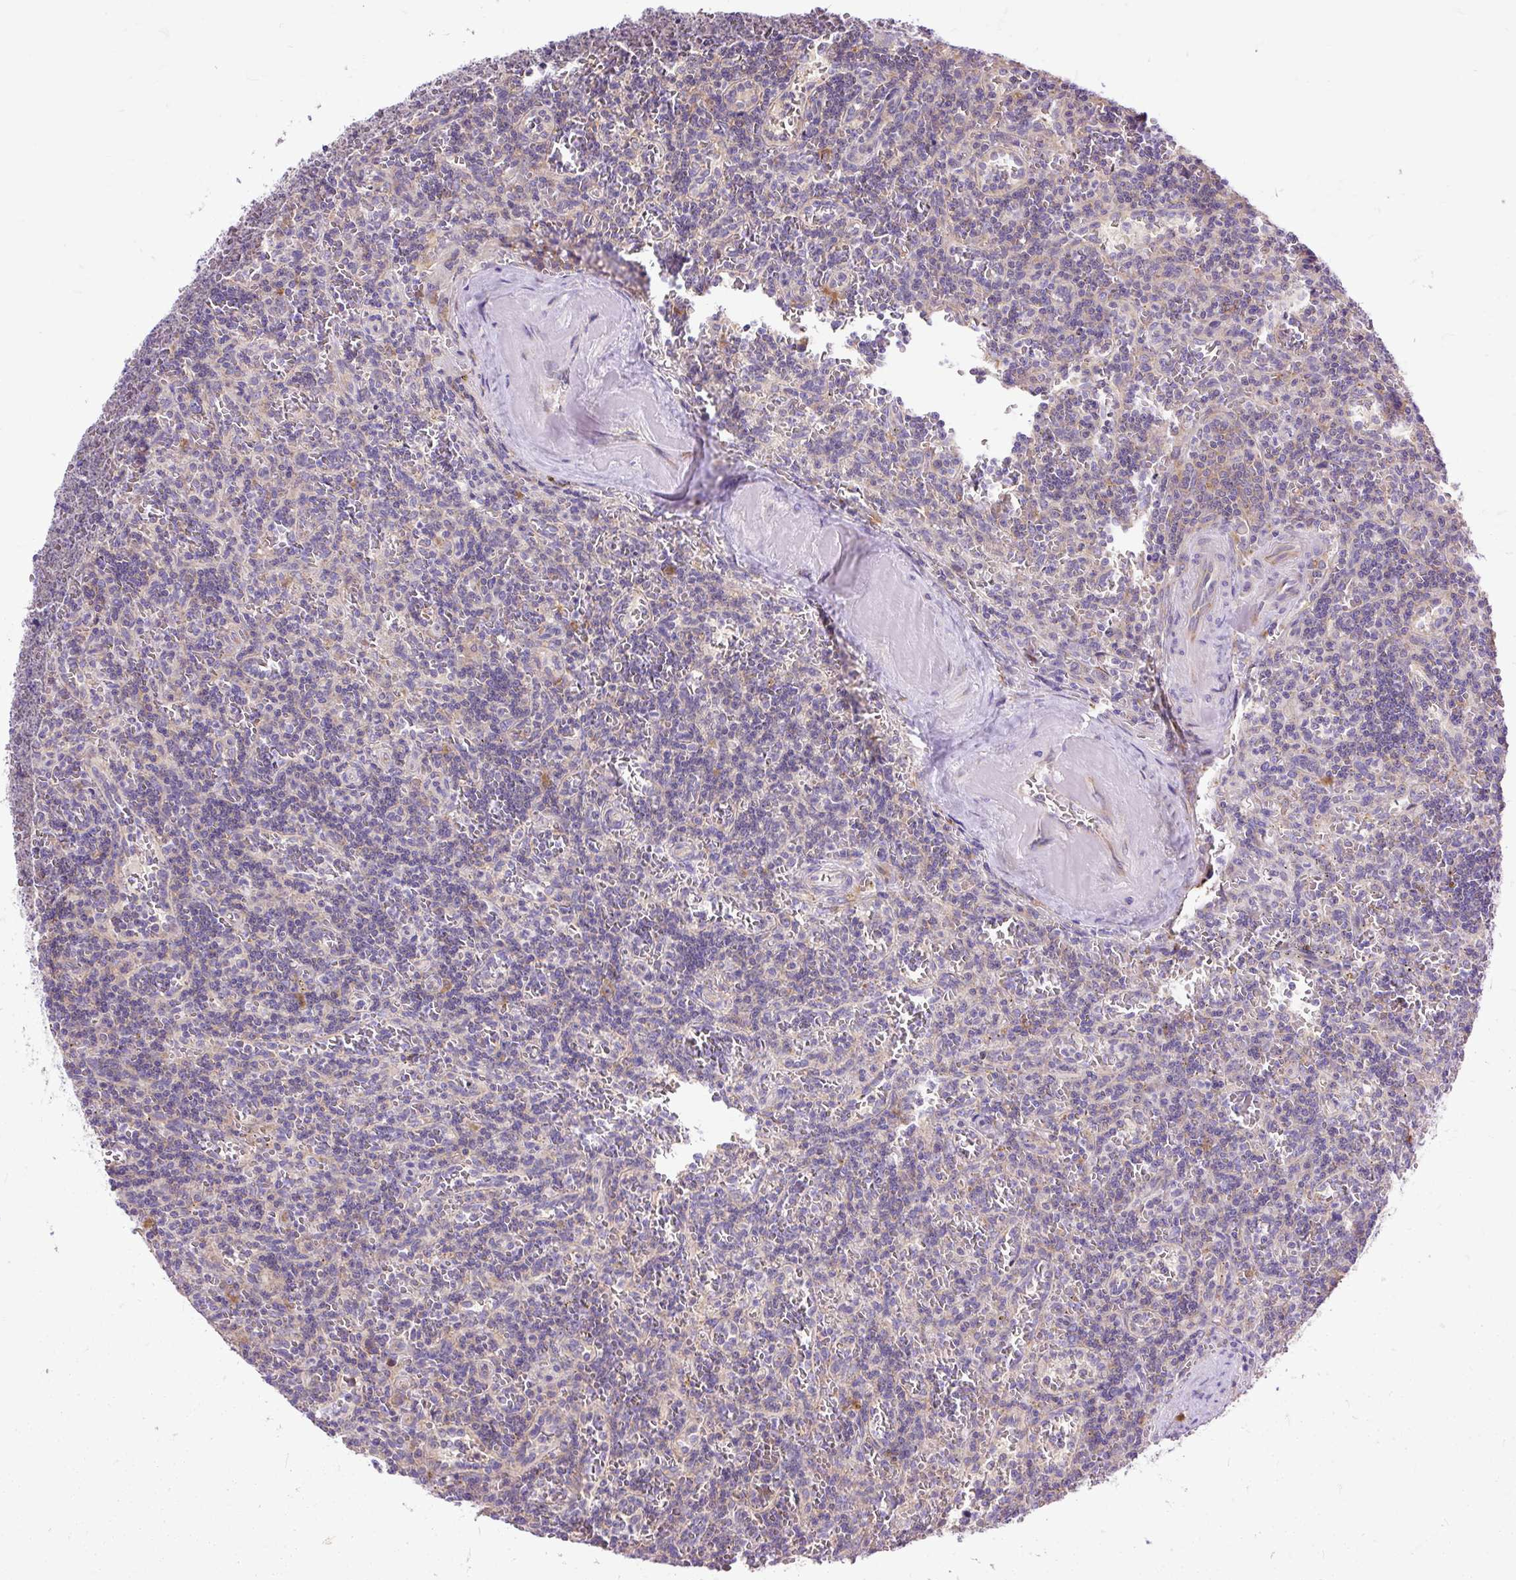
{"staining": {"intensity": "negative", "quantity": "none", "location": "none"}, "tissue": "lymphoma", "cell_type": "Tumor cells", "image_type": "cancer", "snomed": [{"axis": "morphology", "description": "Malignant lymphoma, non-Hodgkin's type, Low grade"}, {"axis": "topography", "description": "Spleen"}], "caption": "There is no significant staining in tumor cells of malignant lymphoma, non-Hodgkin's type (low-grade). (Immunohistochemistry (ihc), brightfield microscopy, high magnification).", "gene": "RPS5", "patient": {"sex": "male", "age": 73}}